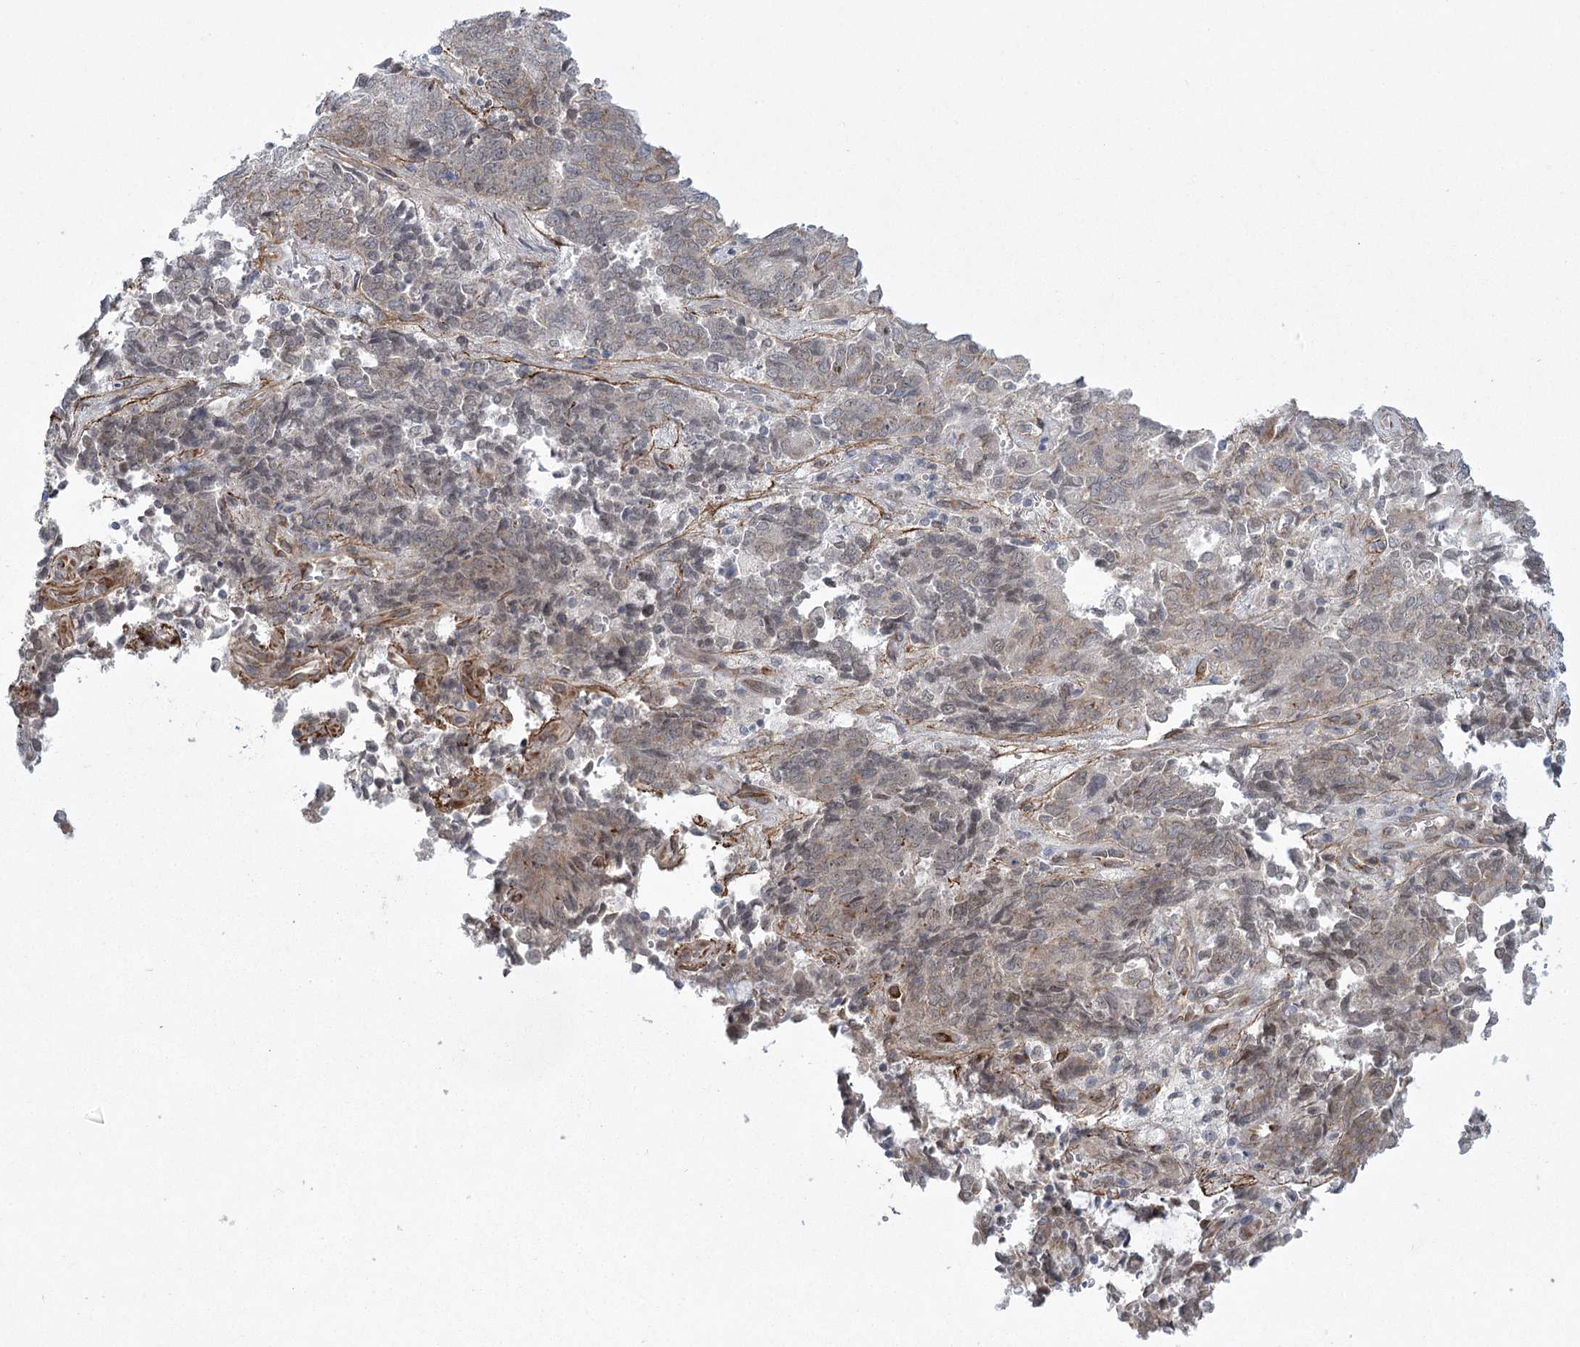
{"staining": {"intensity": "negative", "quantity": "none", "location": "none"}, "tissue": "endometrial cancer", "cell_type": "Tumor cells", "image_type": "cancer", "snomed": [{"axis": "morphology", "description": "Adenocarcinoma, NOS"}, {"axis": "topography", "description": "Endometrium"}], "caption": "Immunohistochemistry image of neoplastic tissue: adenocarcinoma (endometrial) stained with DAB (3,3'-diaminobenzidine) shows no significant protein staining in tumor cells. (DAB immunohistochemistry, high magnification).", "gene": "MED28", "patient": {"sex": "female", "age": 80}}